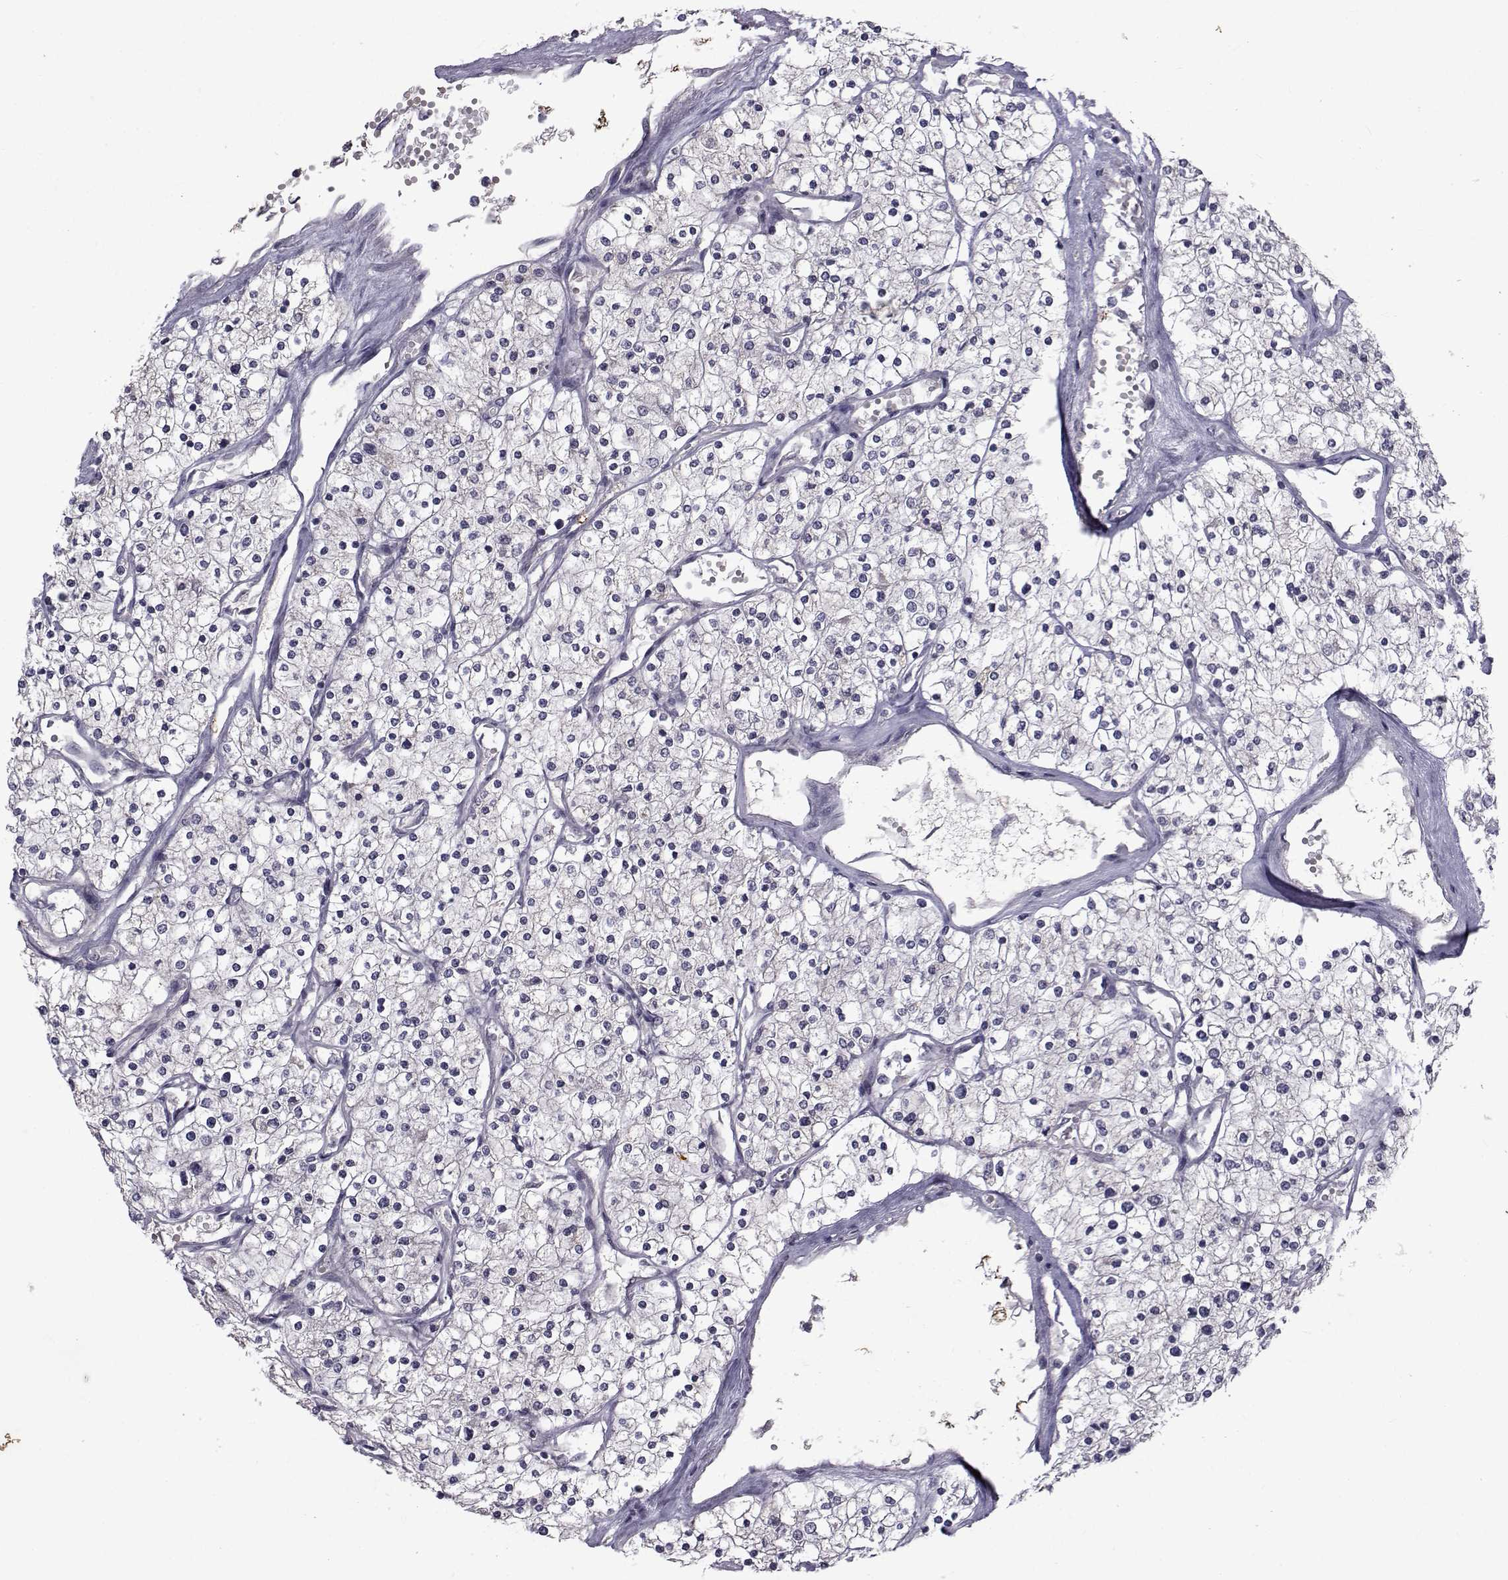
{"staining": {"intensity": "negative", "quantity": "none", "location": "none"}, "tissue": "renal cancer", "cell_type": "Tumor cells", "image_type": "cancer", "snomed": [{"axis": "morphology", "description": "Adenocarcinoma, NOS"}, {"axis": "topography", "description": "Kidney"}], "caption": "High power microscopy histopathology image of an immunohistochemistry photomicrograph of adenocarcinoma (renal), revealing no significant expression in tumor cells.", "gene": "FDXR", "patient": {"sex": "male", "age": 80}}